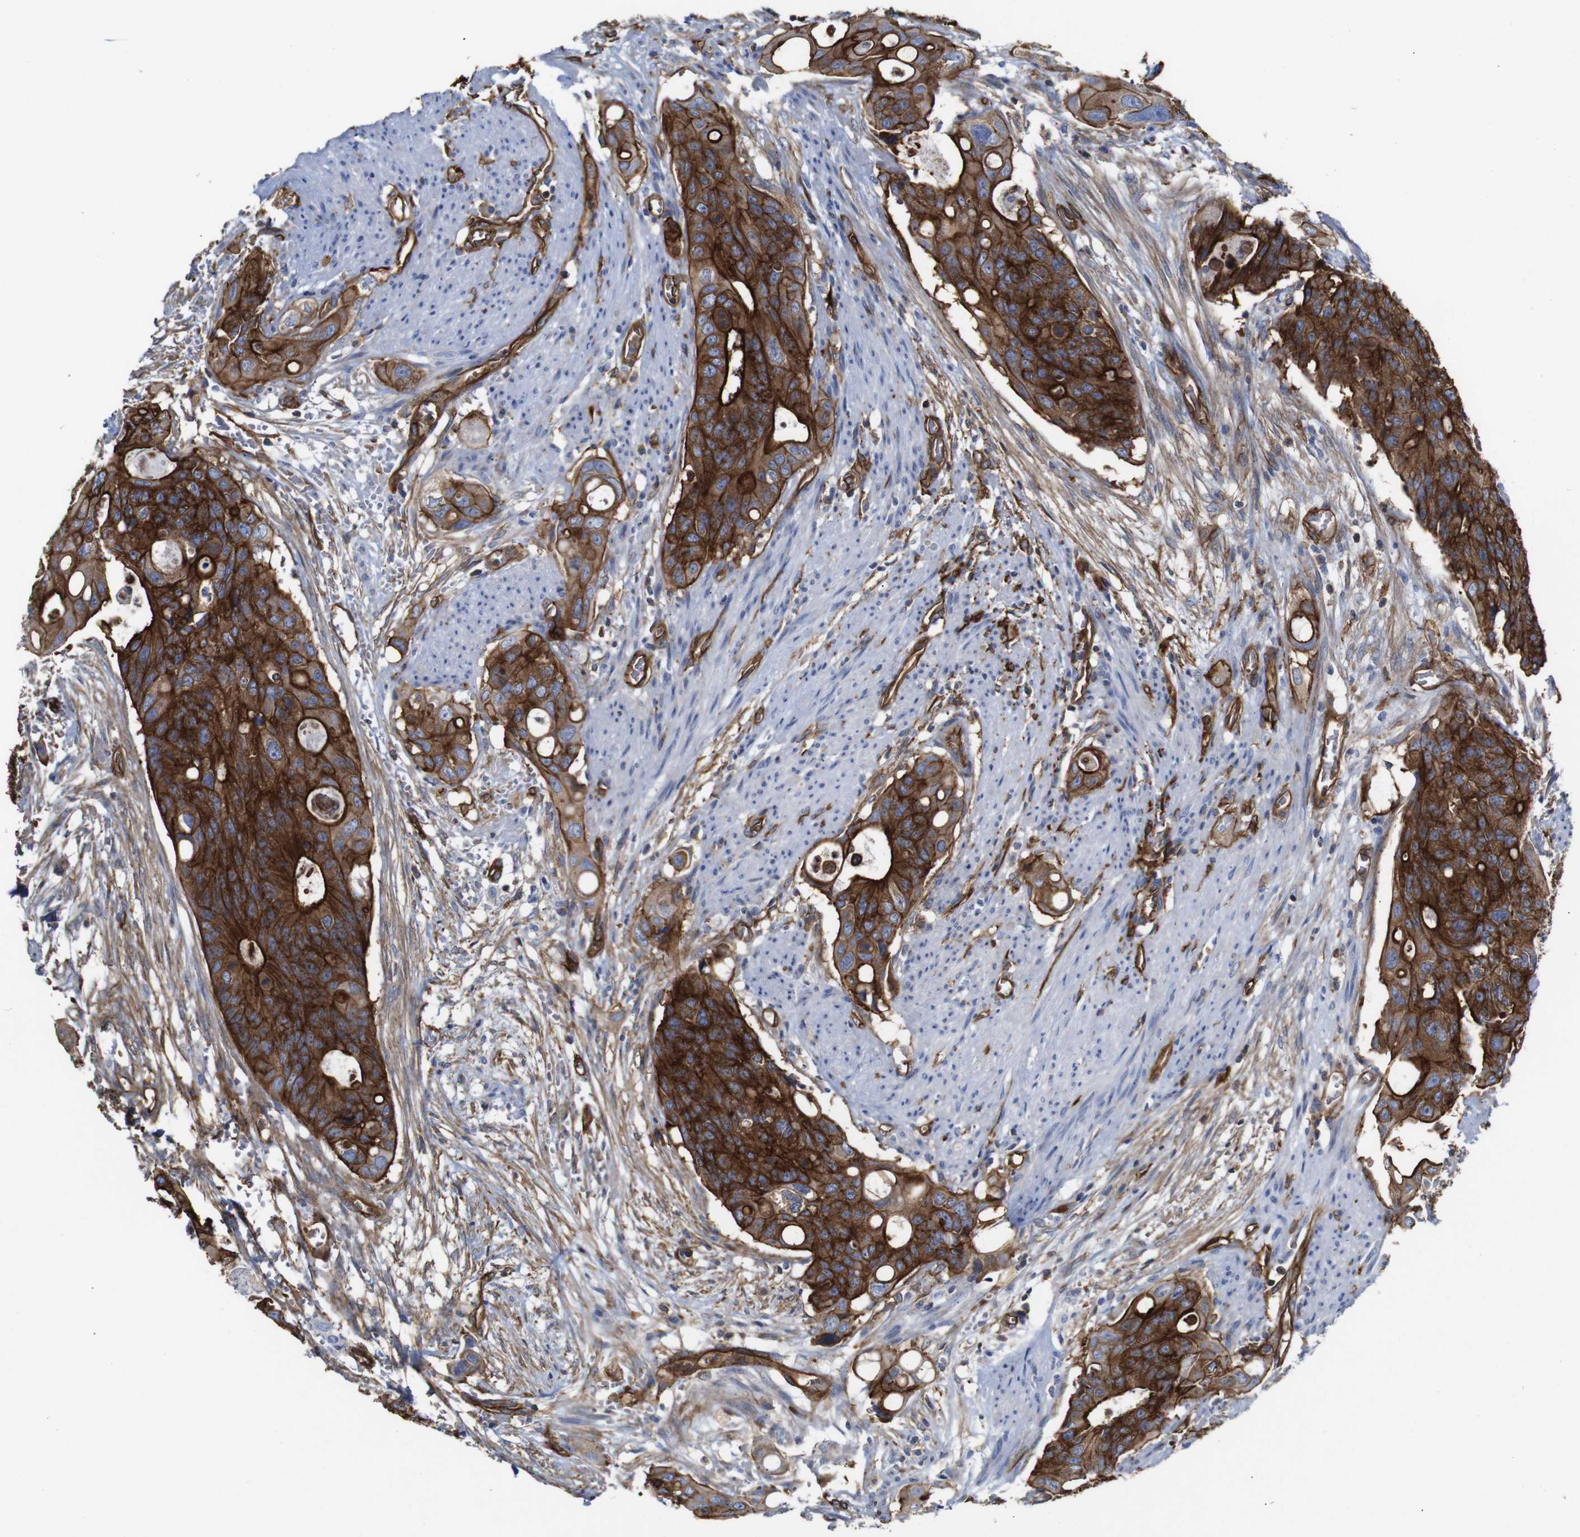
{"staining": {"intensity": "strong", "quantity": ">75%", "location": "cytoplasmic/membranous"}, "tissue": "colorectal cancer", "cell_type": "Tumor cells", "image_type": "cancer", "snomed": [{"axis": "morphology", "description": "Adenocarcinoma, NOS"}, {"axis": "topography", "description": "Colon"}], "caption": "Approximately >75% of tumor cells in human colorectal adenocarcinoma show strong cytoplasmic/membranous protein expression as visualized by brown immunohistochemical staining.", "gene": "SPTBN1", "patient": {"sex": "female", "age": 57}}